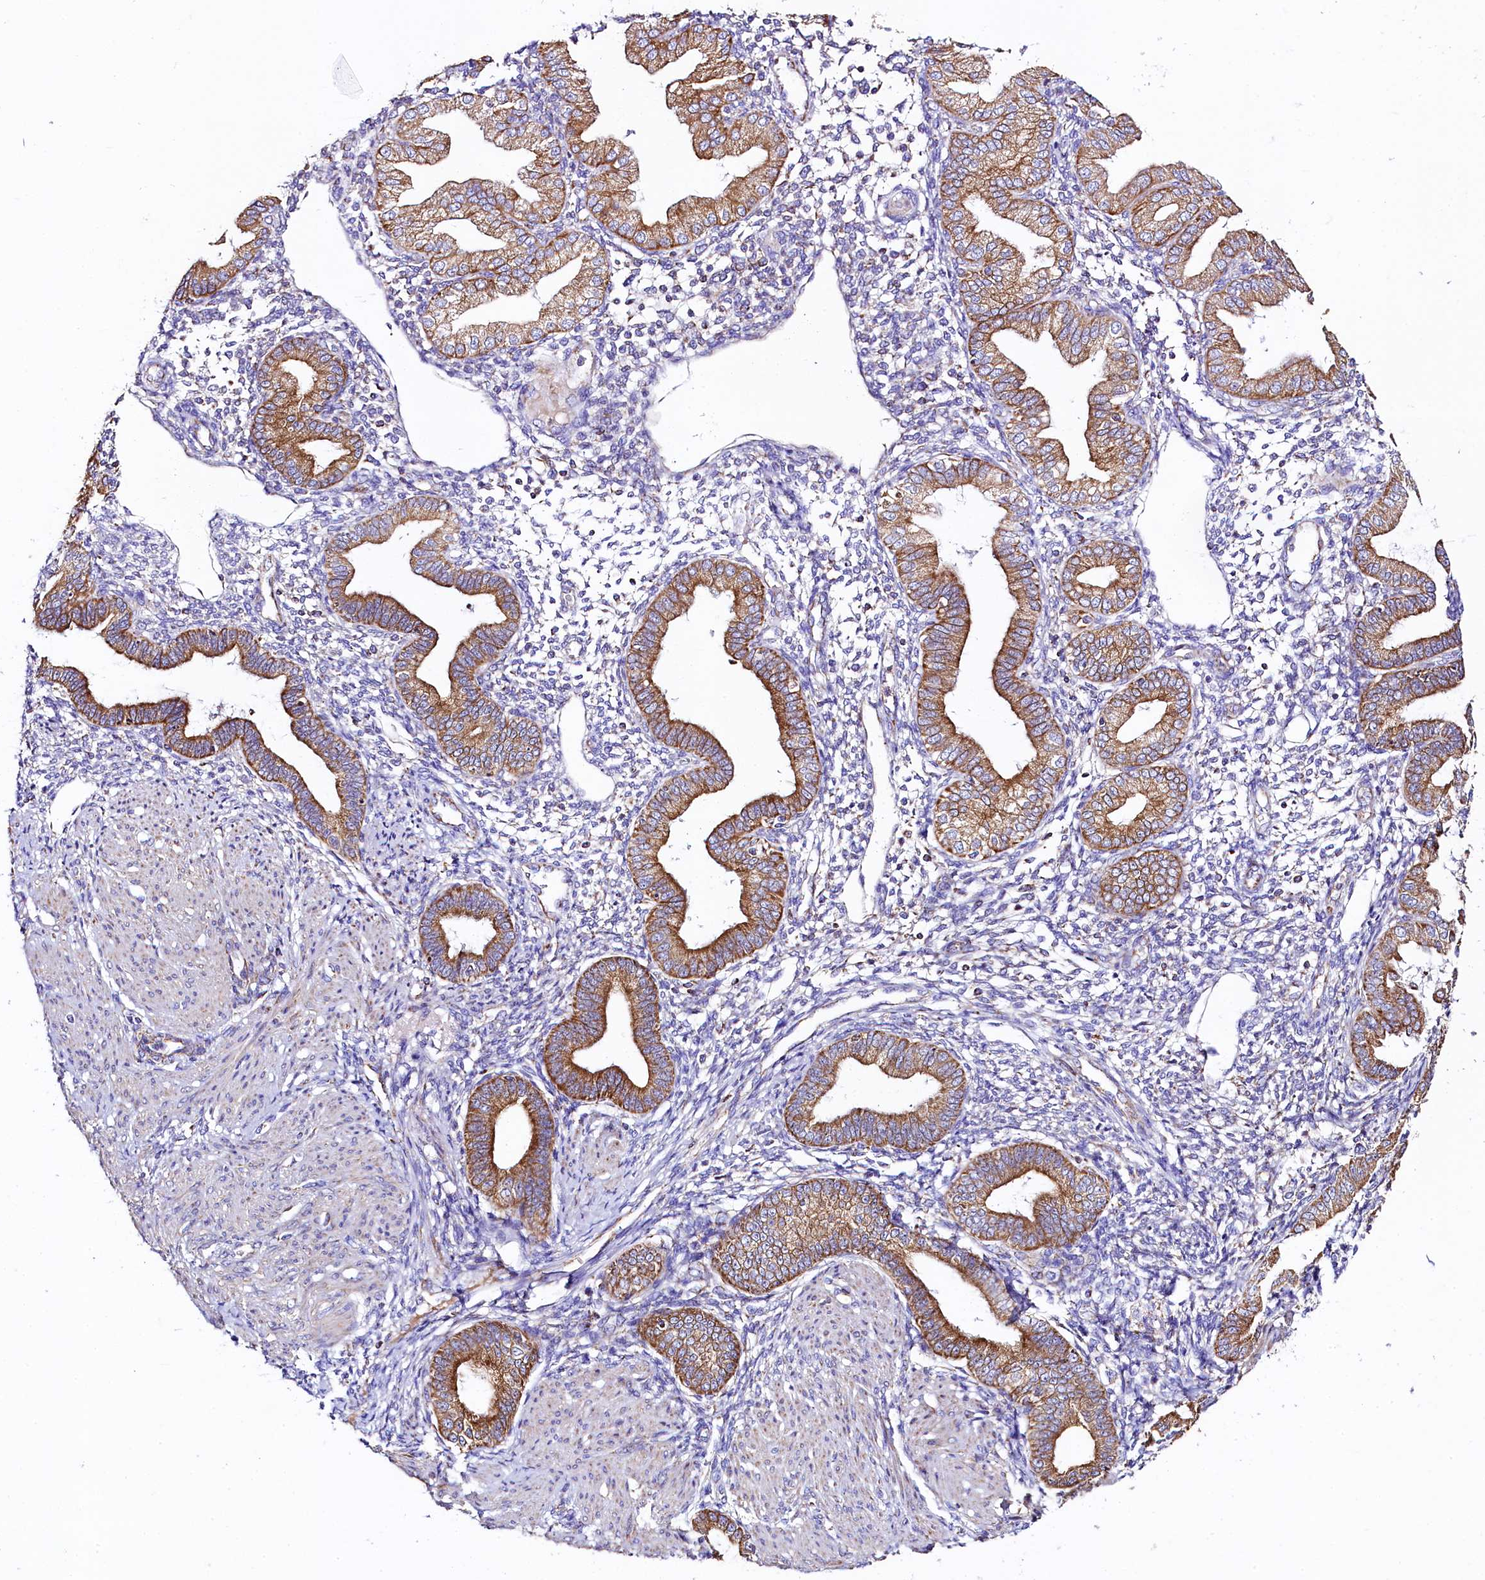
{"staining": {"intensity": "moderate", "quantity": "<25%", "location": "cytoplasmic/membranous"}, "tissue": "endometrium", "cell_type": "Cells in endometrial stroma", "image_type": "normal", "snomed": [{"axis": "morphology", "description": "Normal tissue, NOS"}, {"axis": "topography", "description": "Endometrium"}], "caption": "Protein expression analysis of benign human endometrium reveals moderate cytoplasmic/membranous staining in approximately <25% of cells in endometrial stroma. Using DAB (brown) and hematoxylin (blue) stains, captured at high magnification using brightfield microscopy.", "gene": "CLYBL", "patient": {"sex": "female", "age": 53}}